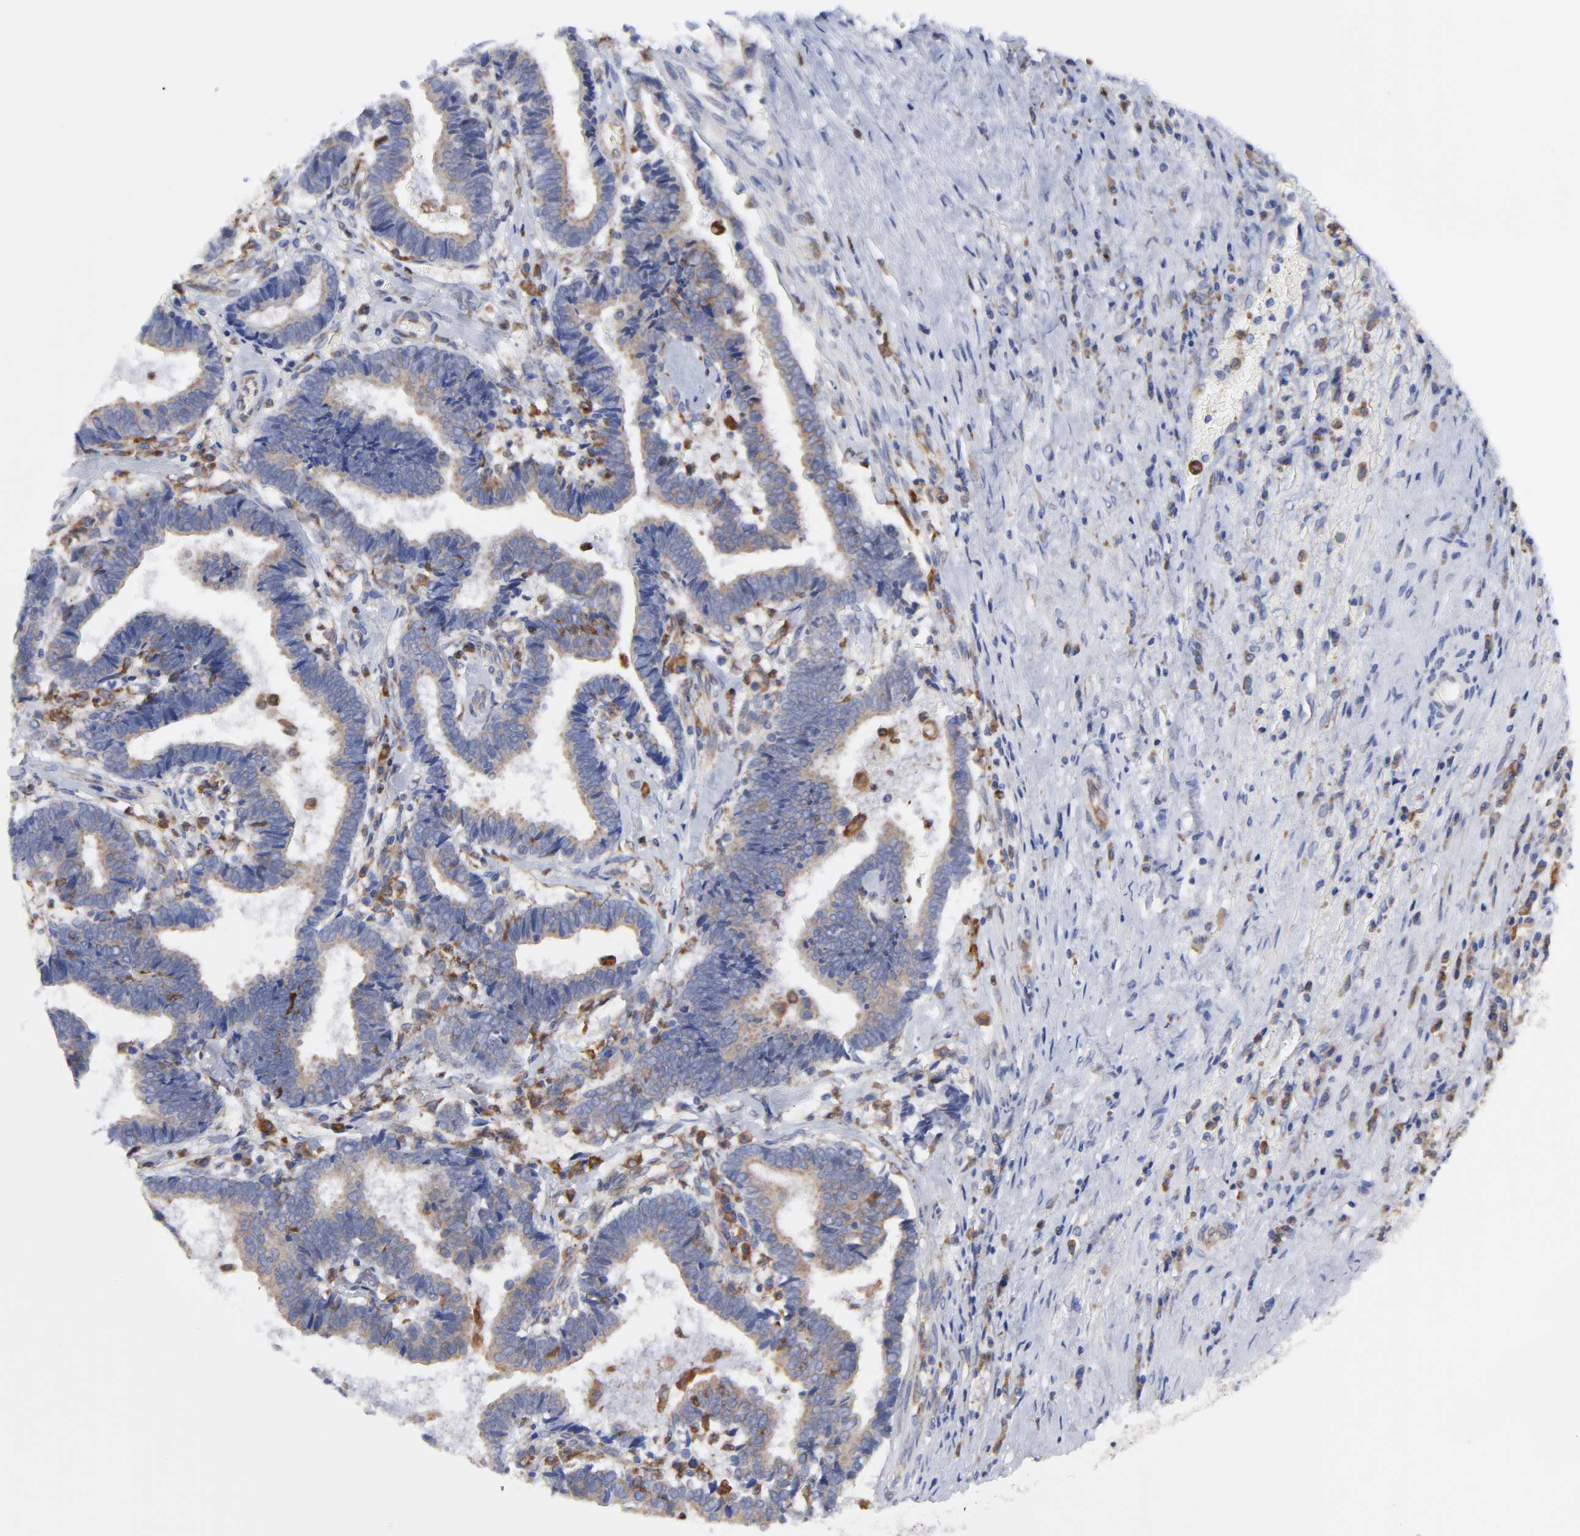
{"staining": {"intensity": "moderate", "quantity": ">75%", "location": "cytoplasmic/membranous"}, "tissue": "liver cancer", "cell_type": "Tumor cells", "image_type": "cancer", "snomed": [{"axis": "morphology", "description": "Cholangiocarcinoma"}, {"axis": "topography", "description": "Liver"}], "caption": "Tumor cells reveal moderate cytoplasmic/membranous expression in approximately >75% of cells in liver cancer. The protein of interest is stained brown, and the nuclei are stained in blue (DAB IHC with brightfield microscopy, high magnification).", "gene": "MOSPD2", "patient": {"sex": "male", "age": 57}}